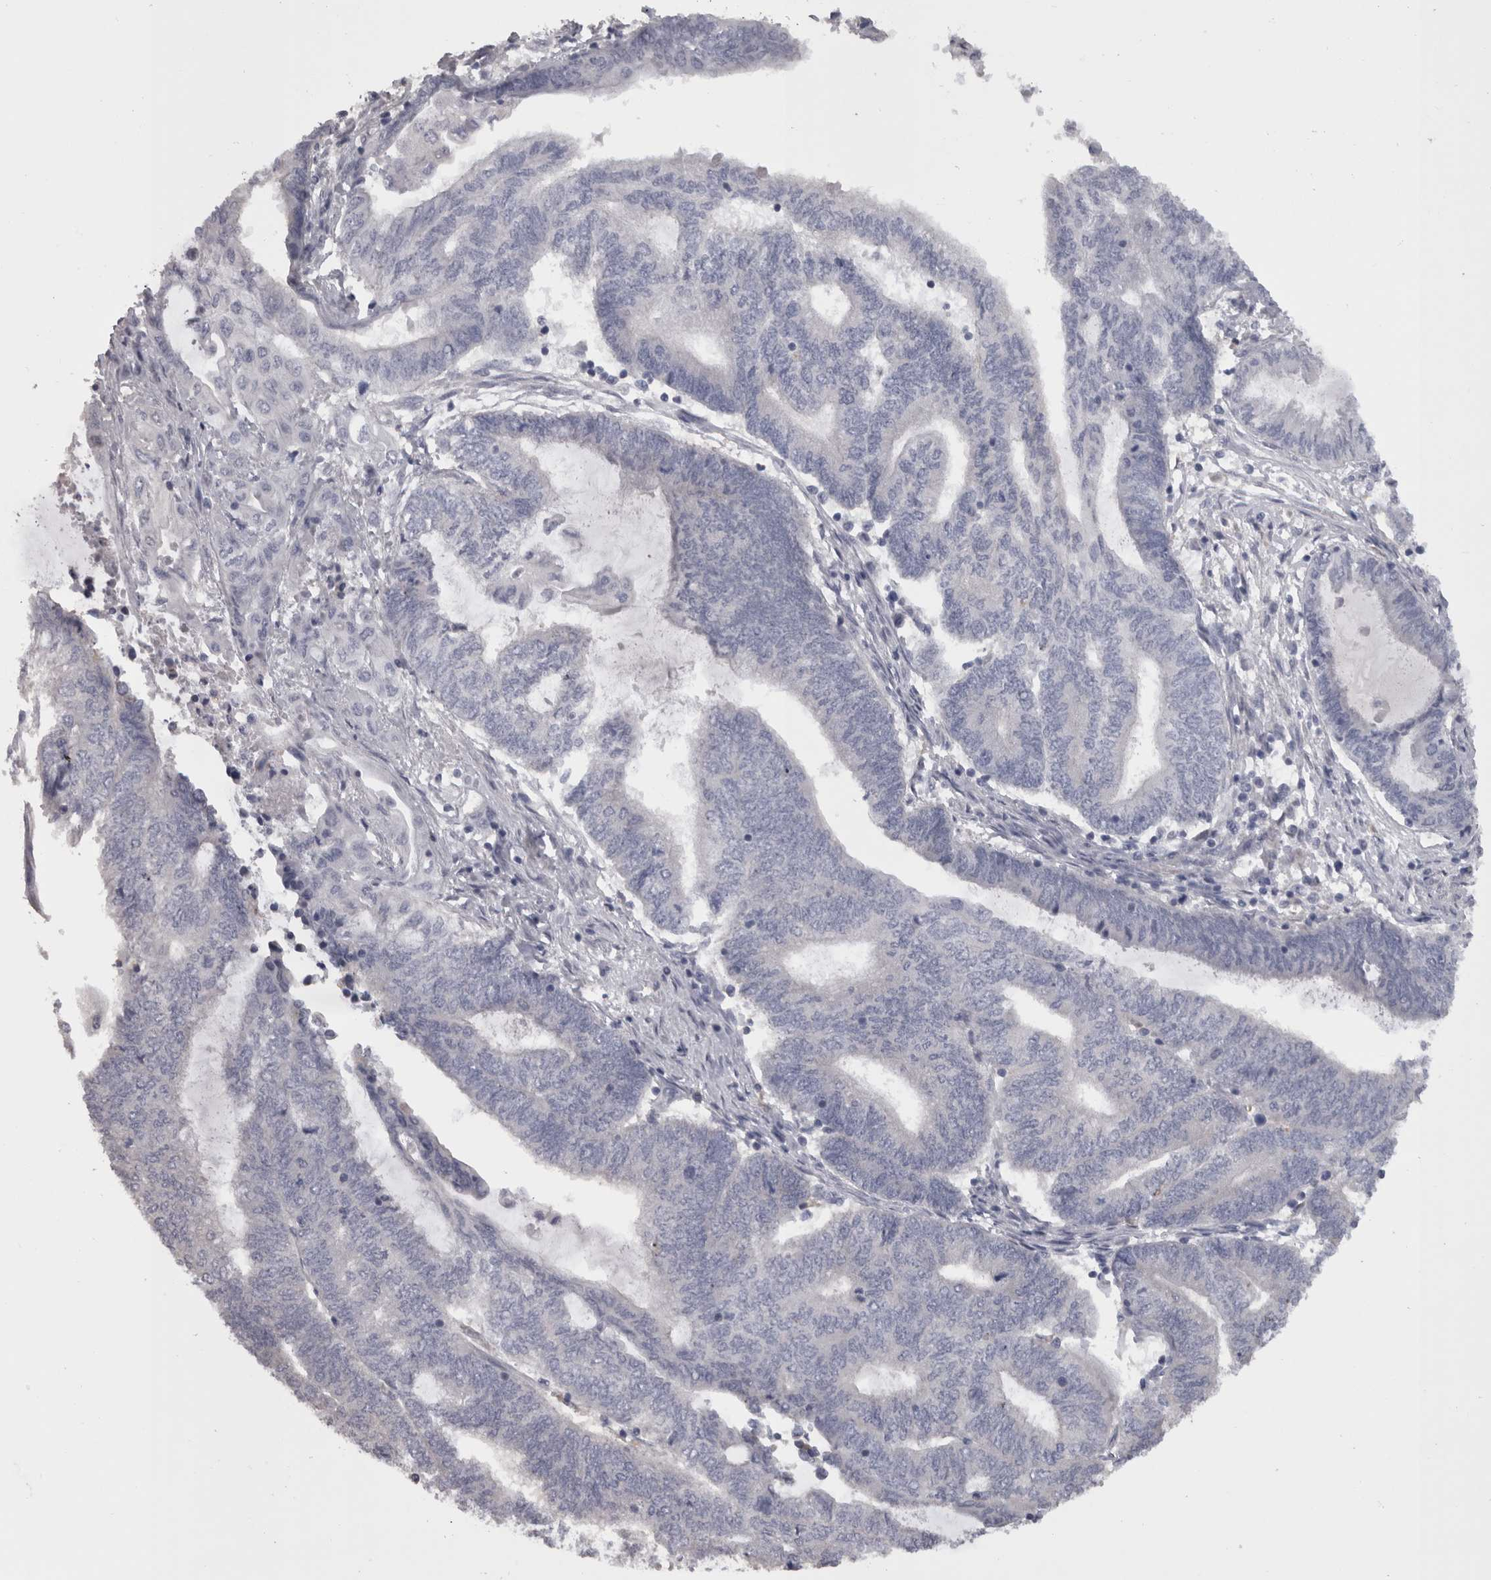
{"staining": {"intensity": "negative", "quantity": "none", "location": "none"}, "tissue": "endometrial cancer", "cell_type": "Tumor cells", "image_type": "cancer", "snomed": [{"axis": "morphology", "description": "Adenocarcinoma, NOS"}, {"axis": "topography", "description": "Uterus"}, {"axis": "topography", "description": "Endometrium"}], "caption": "A histopathology image of human adenocarcinoma (endometrial) is negative for staining in tumor cells.", "gene": "CAMK2D", "patient": {"sex": "female", "age": 70}}